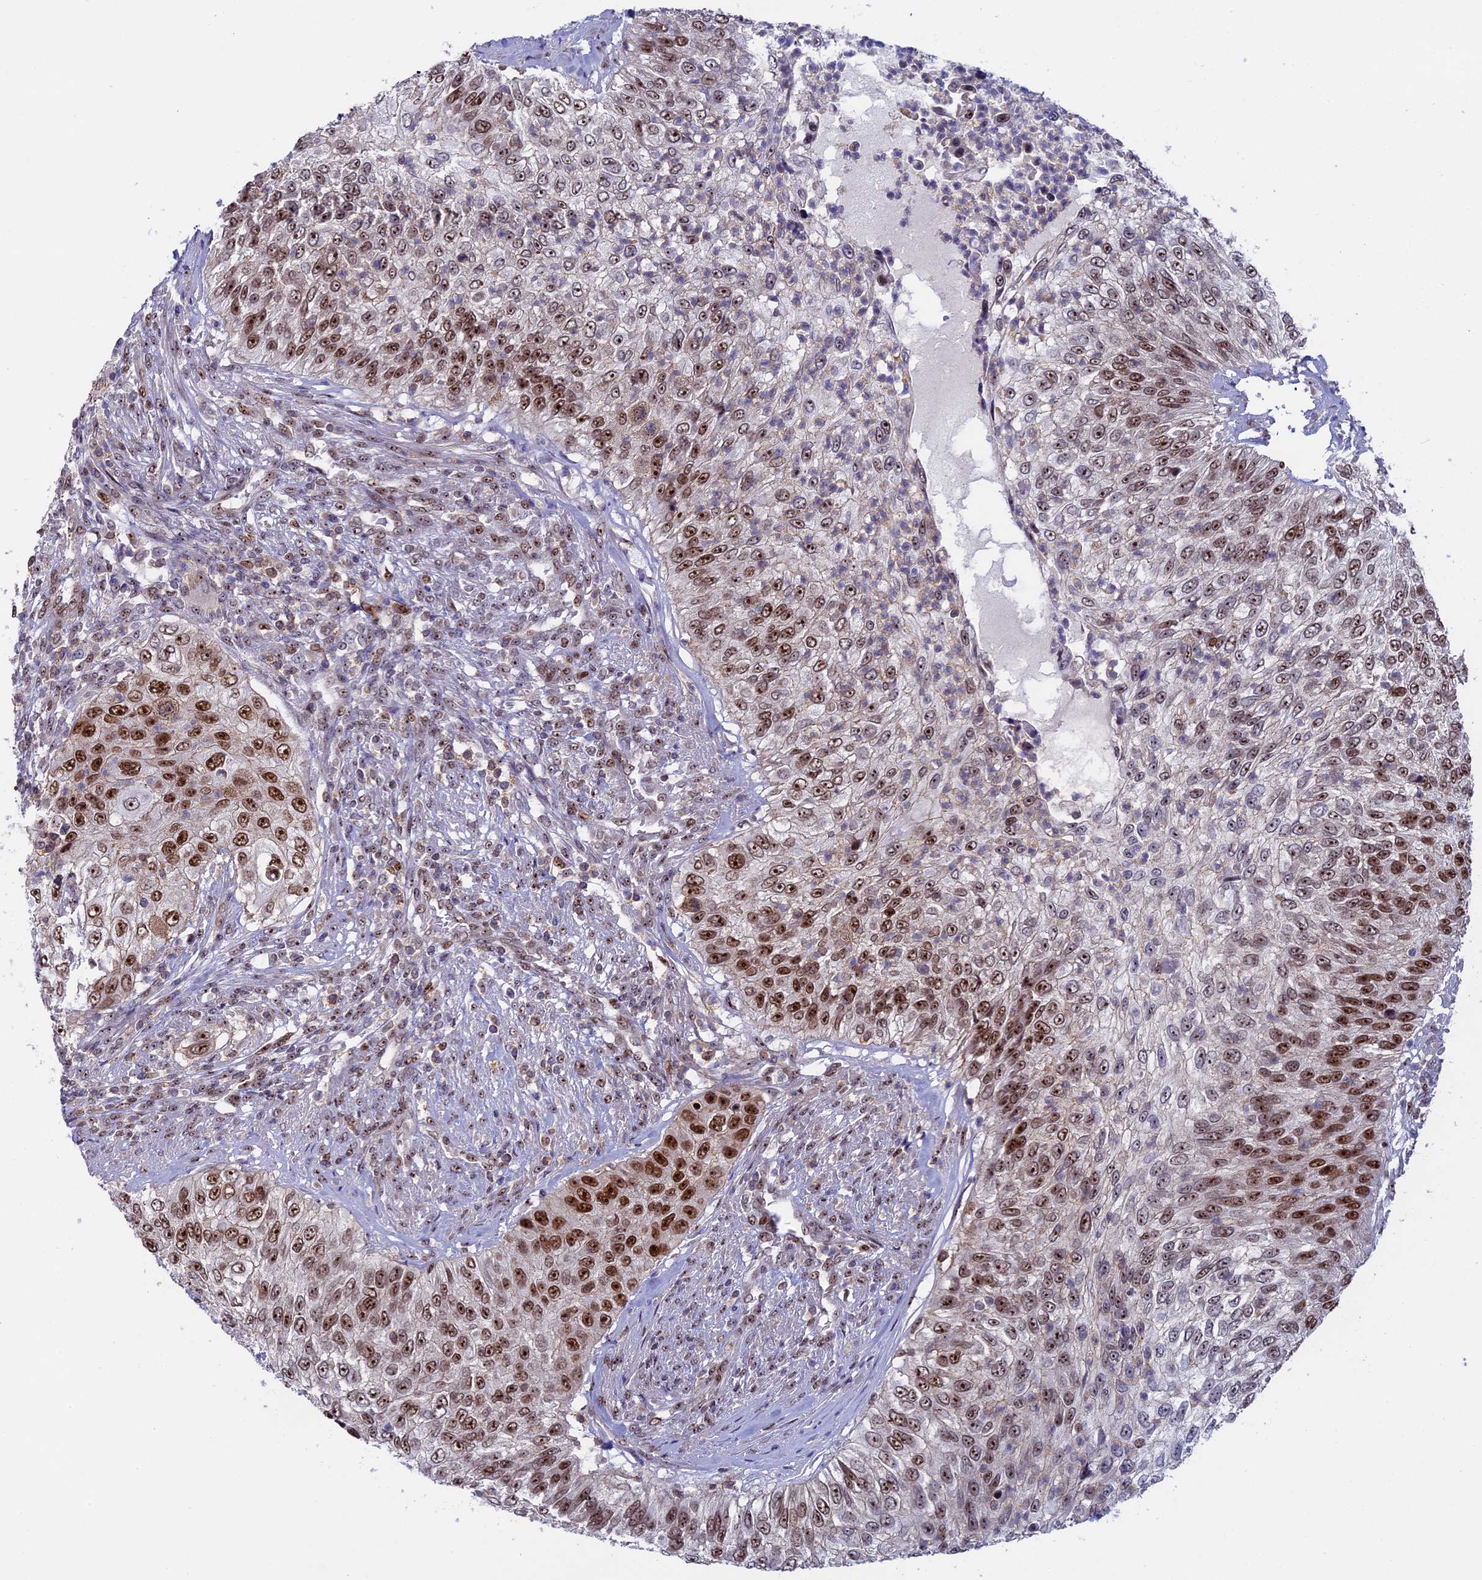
{"staining": {"intensity": "strong", "quantity": "25%-75%", "location": "nuclear"}, "tissue": "urothelial cancer", "cell_type": "Tumor cells", "image_type": "cancer", "snomed": [{"axis": "morphology", "description": "Urothelial carcinoma, High grade"}, {"axis": "topography", "description": "Urinary bladder"}], "caption": "The photomicrograph reveals staining of high-grade urothelial carcinoma, revealing strong nuclear protein positivity (brown color) within tumor cells.", "gene": "CCDC86", "patient": {"sex": "female", "age": 60}}